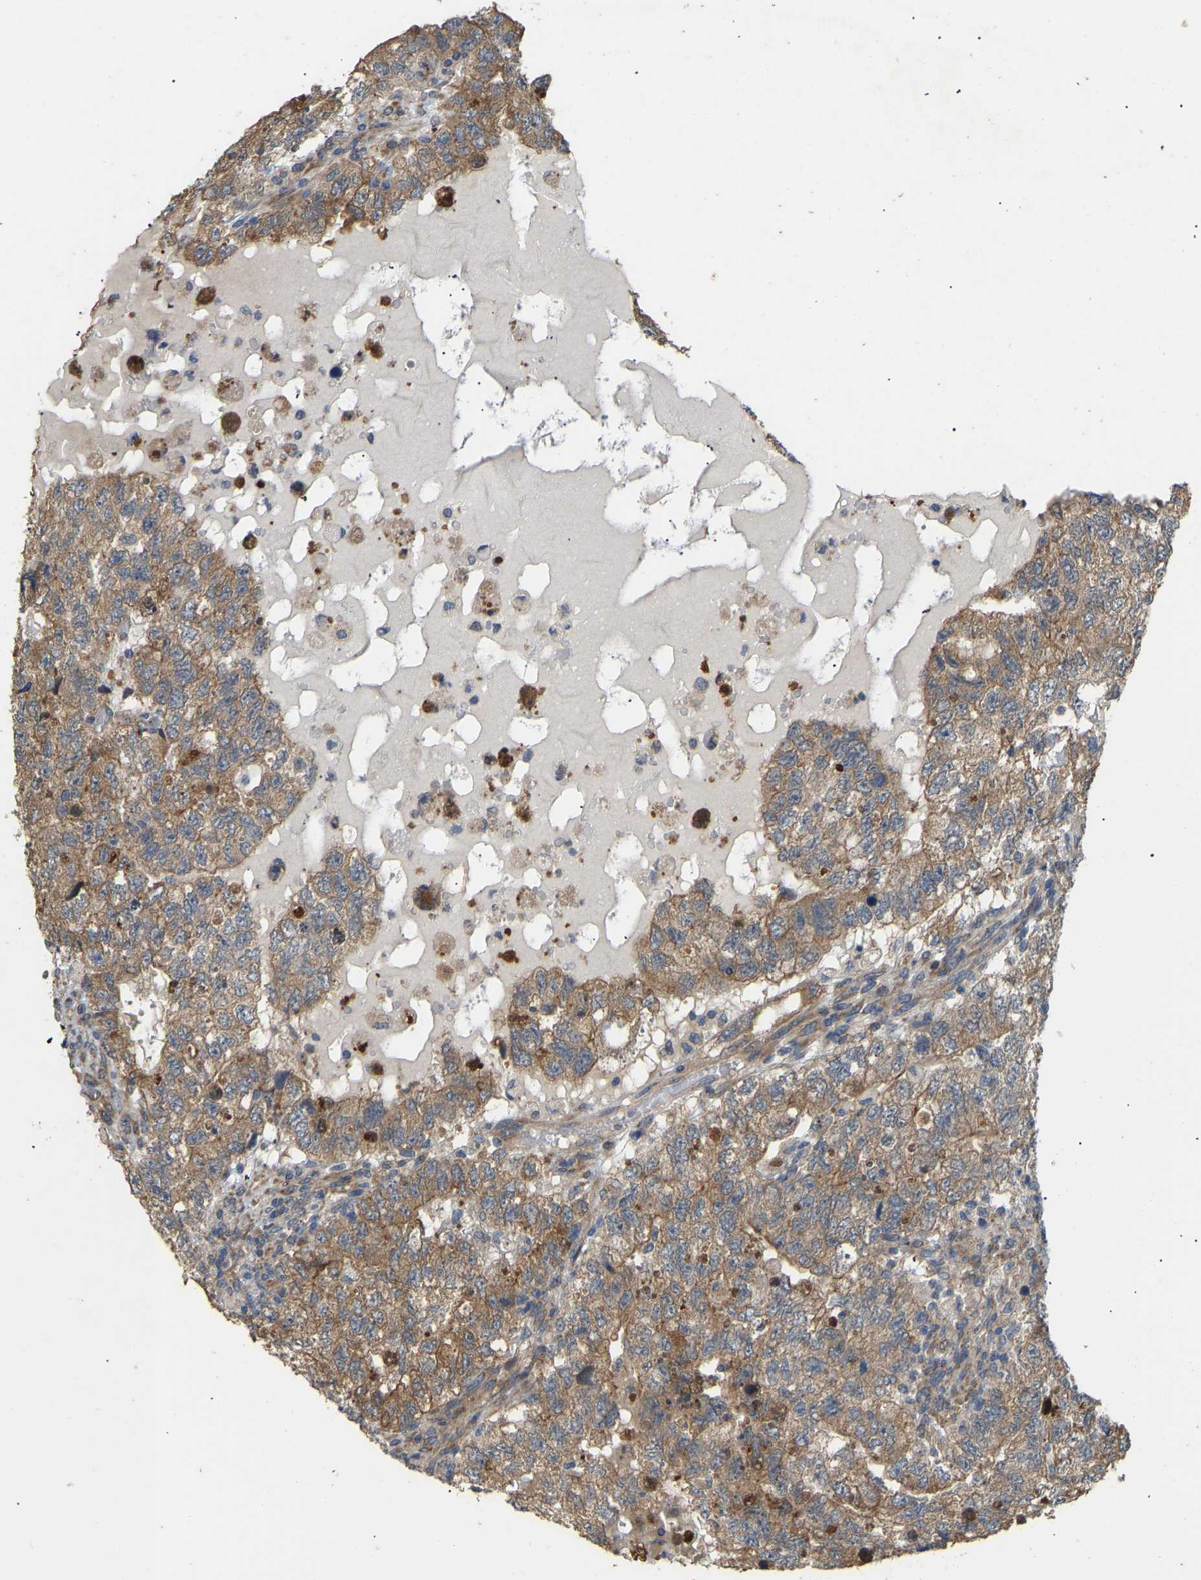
{"staining": {"intensity": "moderate", "quantity": ">75%", "location": "cytoplasmic/membranous"}, "tissue": "testis cancer", "cell_type": "Tumor cells", "image_type": "cancer", "snomed": [{"axis": "morphology", "description": "Seminoma, NOS"}, {"axis": "topography", "description": "Testis"}], "caption": "The photomicrograph shows a brown stain indicating the presence of a protein in the cytoplasmic/membranous of tumor cells in testis cancer (seminoma). Immunohistochemistry stains the protein in brown and the nuclei are stained blue.", "gene": "HACD2", "patient": {"sex": "male", "age": 33}}